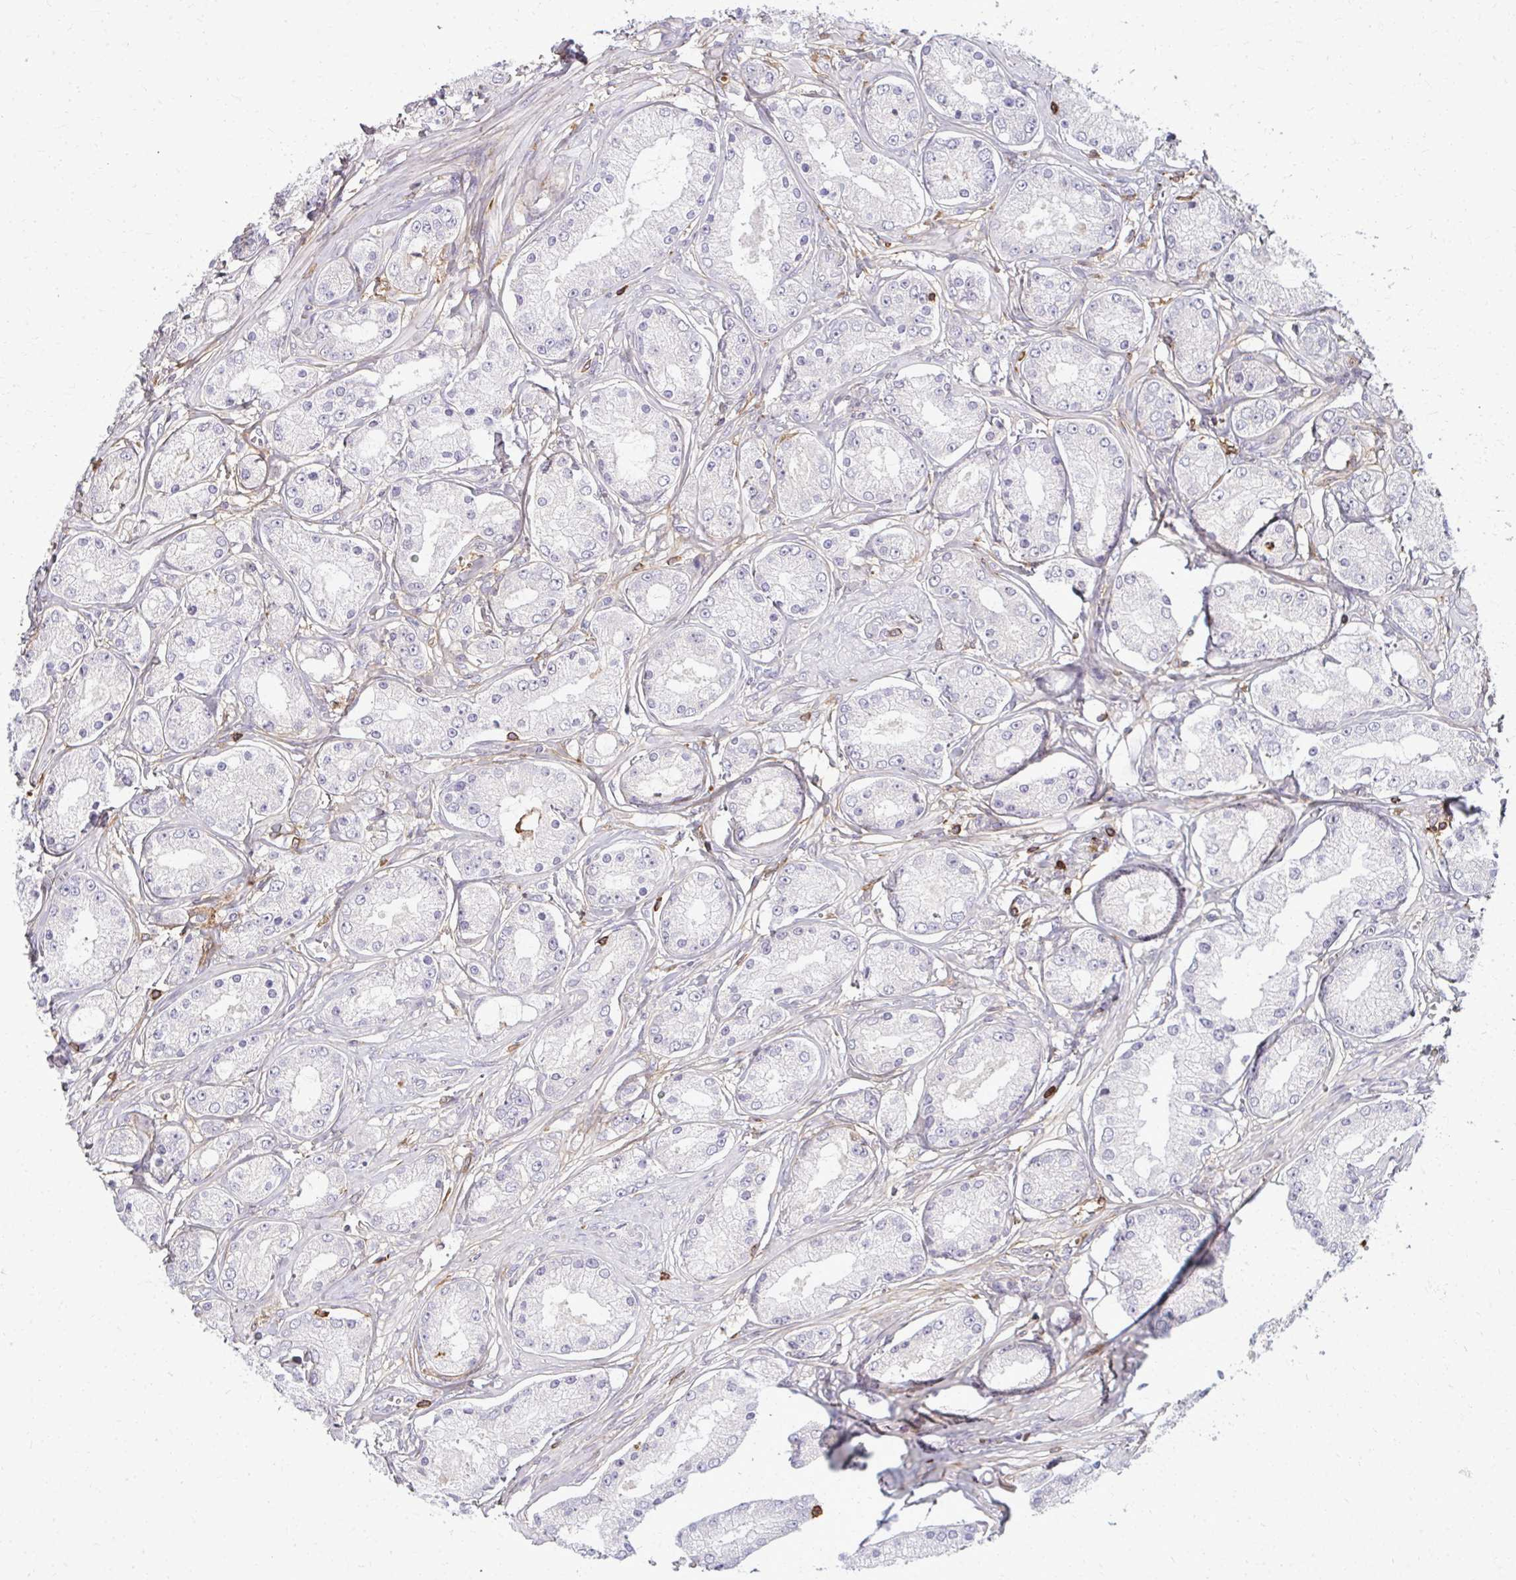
{"staining": {"intensity": "negative", "quantity": "none", "location": "none"}, "tissue": "prostate cancer", "cell_type": "Tumor cells", "image_type": "cancer", "snomed": [{"axis": "morphology", "description": "Adenocarcinoma, High grade"}, {"axis": "topography", "description": "Prostate"}], "caption": "The micrograph shows no significant positivity in tumor cells of high-grade adenocarcinoma (prostate). The staining is performed using DAB (3,3'-diaminobenzidine) brown chromogen with nuclei counter-stained in using hematoxylin.", "gene": "AP5M1", "patient": {"sex": "male", "age": 66}}